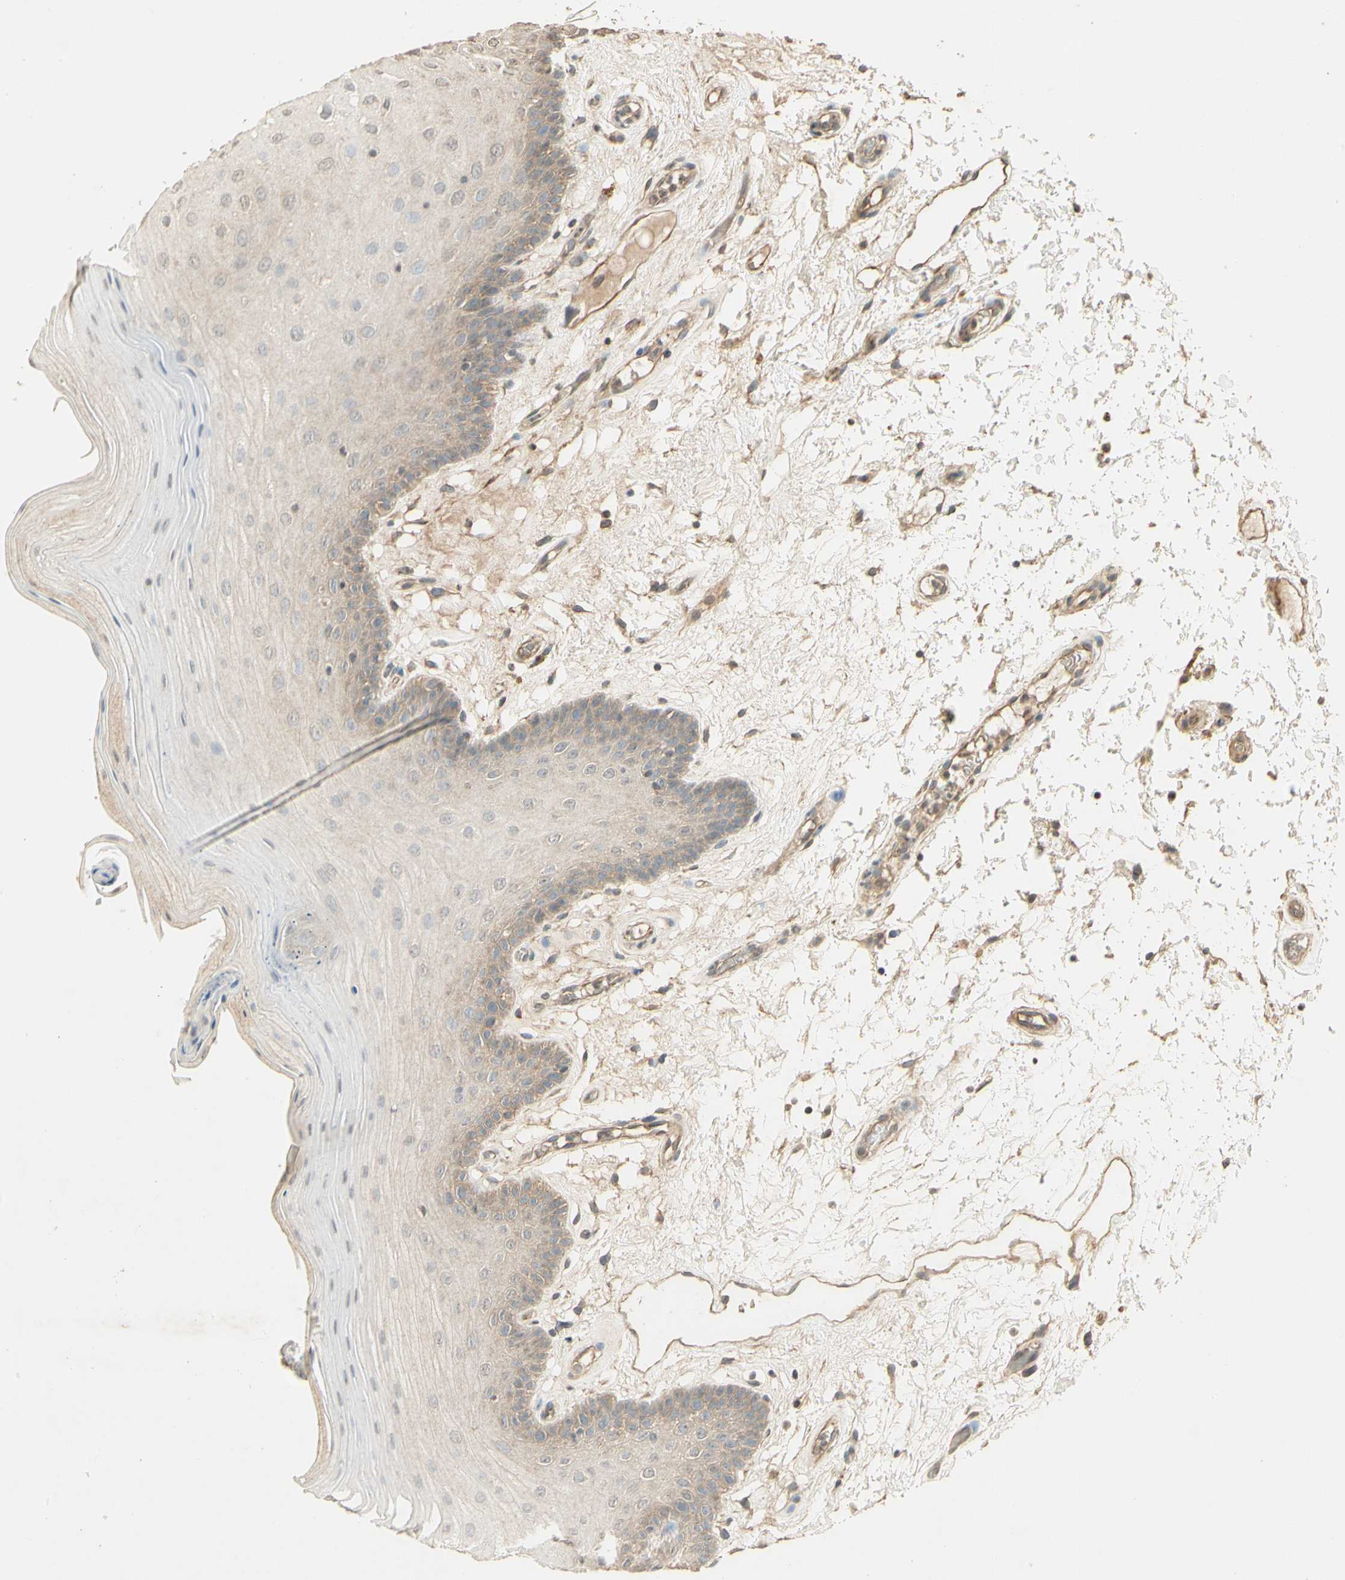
{"staining": {"intensity": "moderate", "quantity": "<25%", "location": "cytoplasmic/membranous"}, "tissue": "oral mucosa", "cell_type": "Squamous epithelial cells", "image_type": "normal", "snomed": [{"axis": "morphology", "description": "Normal tissue, NOS"}, {"axis": "morphology", "description": "Squamous cell carcinoma, NOS"}, {"axis": "topography", "description": "Skeletal muscle"}, {"axis": "topography", "description": "Oral tissue"}, {"axis": "topography", "description": "Head-Neck"}], "caption": "Protein staining of normal oral mucosa exhibits moderate cytoplasmic/membranous expression in about <25% of squamous epithelial cells.", "gene": "RNF180", "patient": {"sex": "male", "age": 71}}